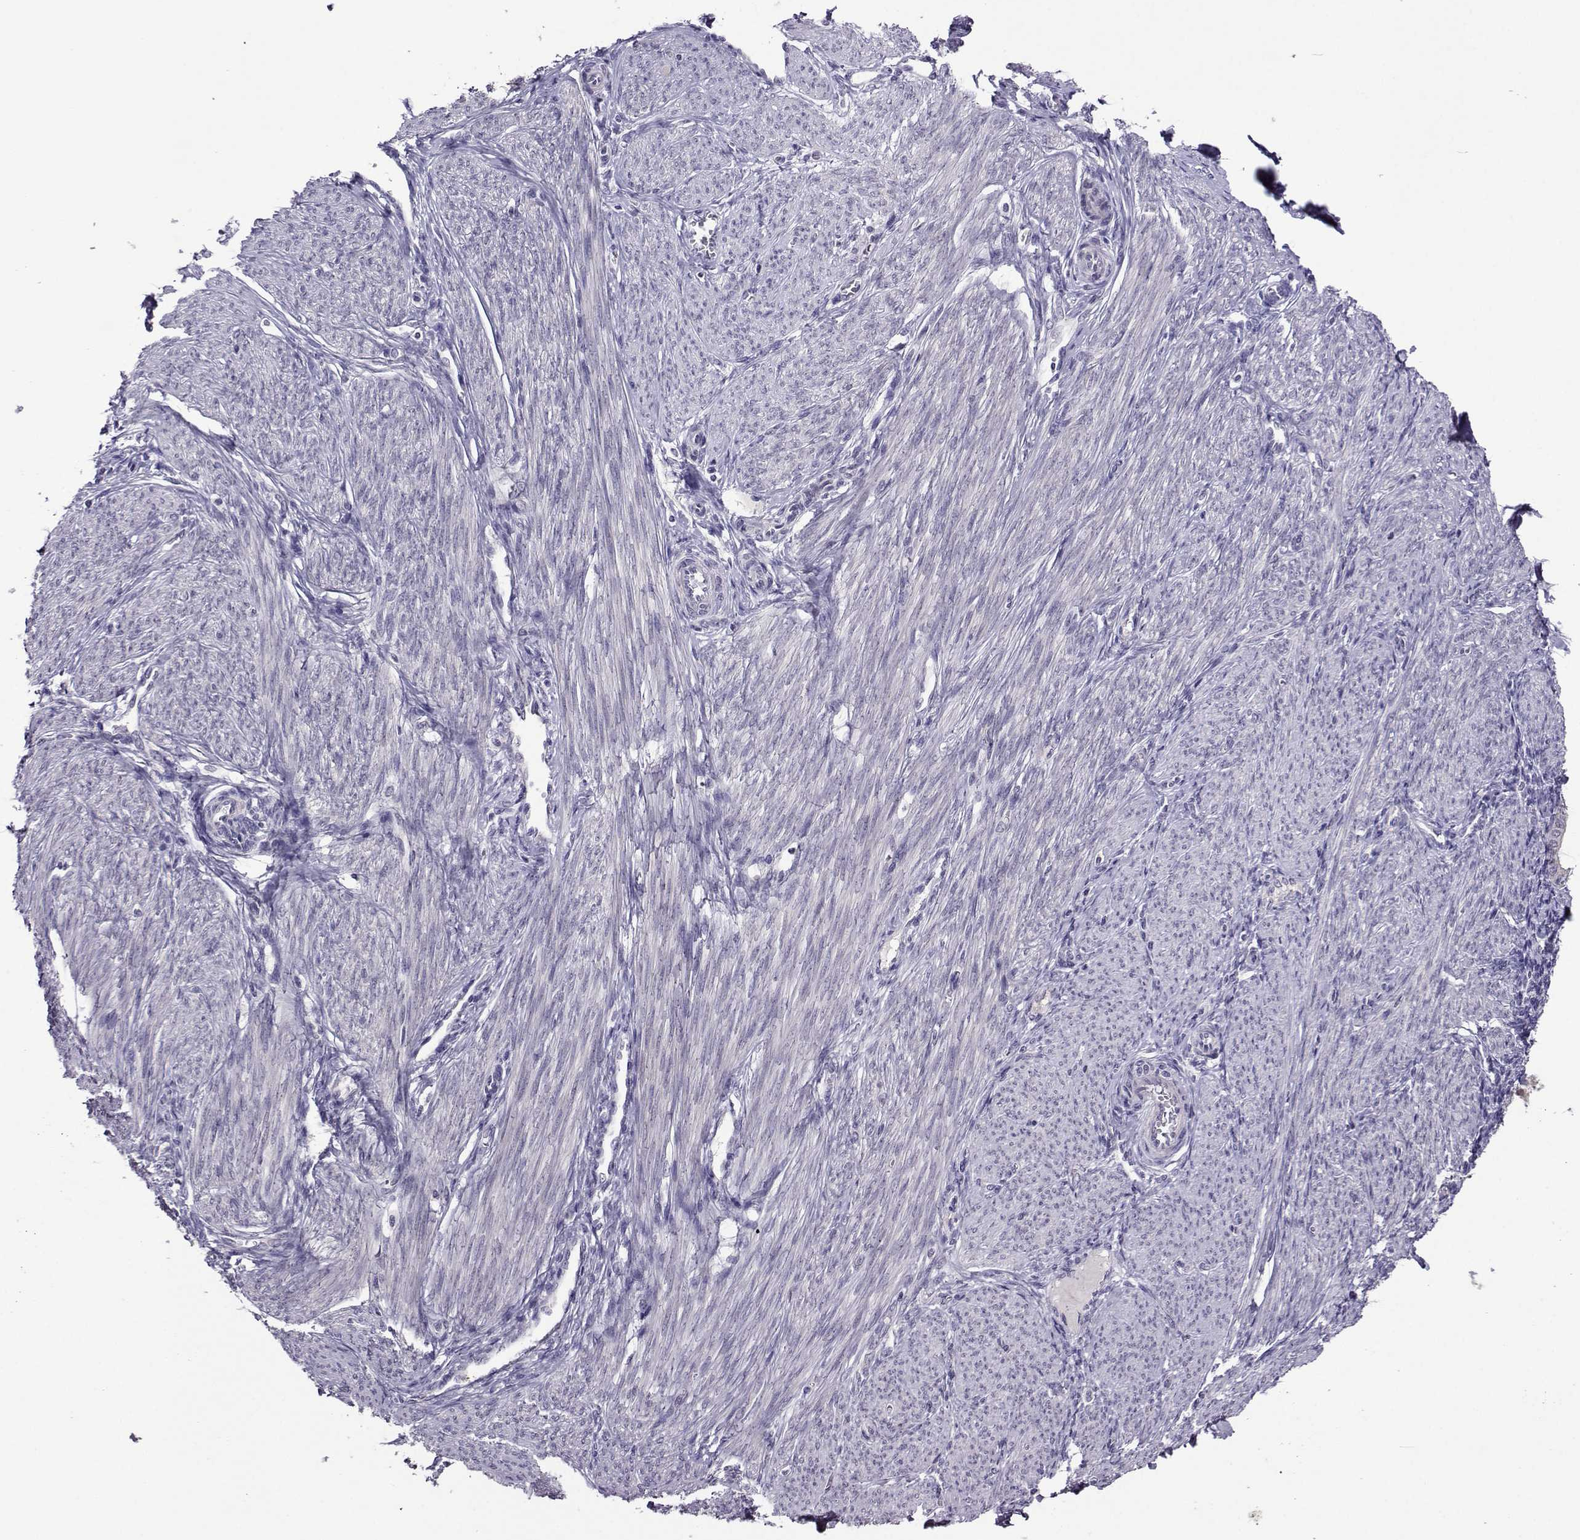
{"staining": {"intensity": "negative", "quantity": "none", "location": "none"}, "tissue": "endometrium", "cell_type": "Cells in endometrial stroma", "image_type": "normal", "snomed": [{"axis": "morphology", "description": "Normal tissue, NOS"}, {"axis": "topography", "description": "Endometrium"}], "caption": "IHC photomicrograph of benign human endometrium stained for a protein (brown), which demonstrates no positivity in cells in endometrial stroma.", "gene": "DDX20", "patient": {"sex": "female", "age": 39}}